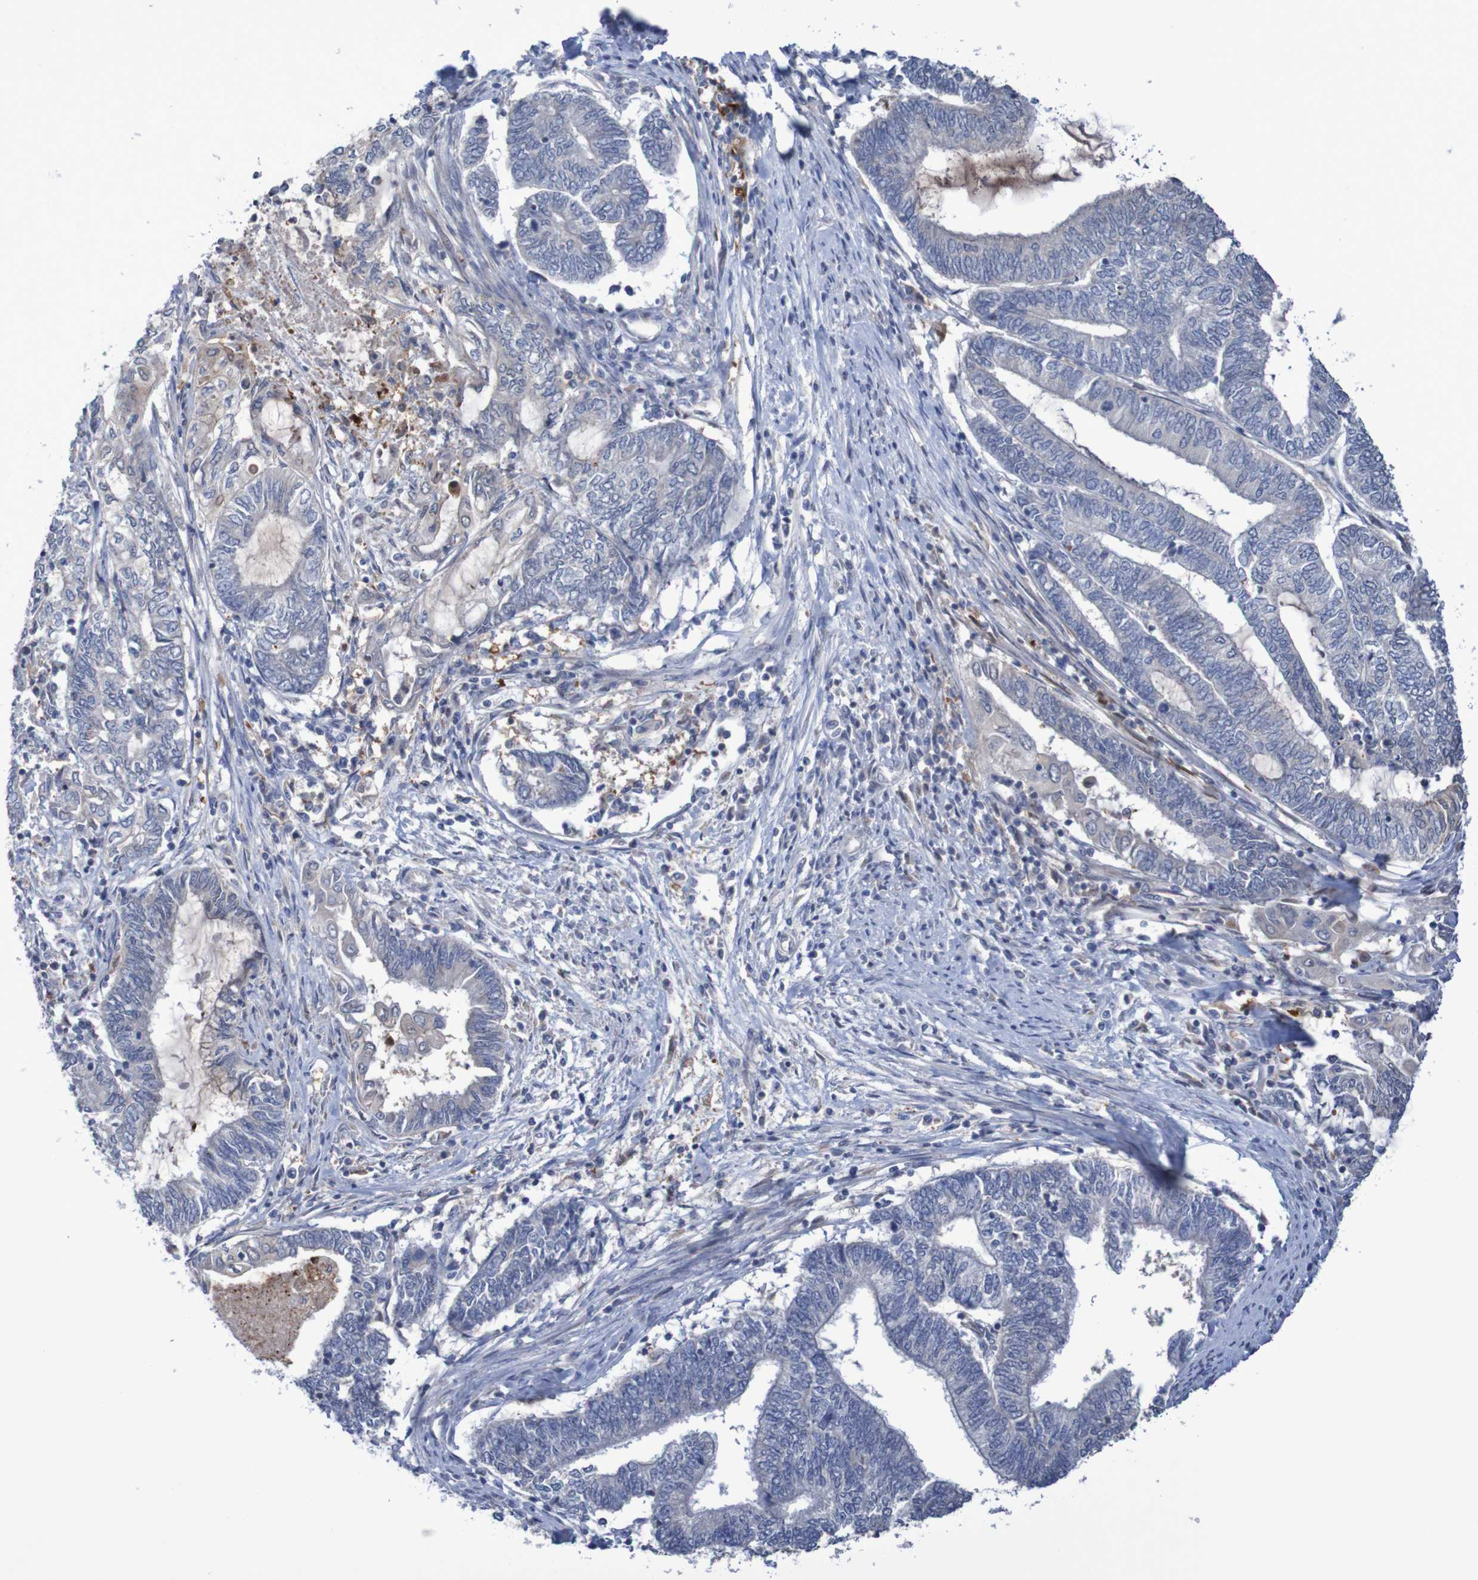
{"staining": {"intensity": "negative", "quantity": "none", "location": "none"}, "tissue": "endometrial cancer", "cell_type": "Tumor cells", "image_type": "cancer", "snomed": [{"axis": "morphology", "description": "Adenocarcinoma, NOS"}, {"axis": "topography", "description": "Uterus"}, {"axis": "topography", "description": "Endometrium"}], "caption": "Endometrial cancer was stained to show a protein in brown. There is no significant positivity in tumor cells.", "gene": "FBP2", "patient": {"sex": "female", "age": 70}}